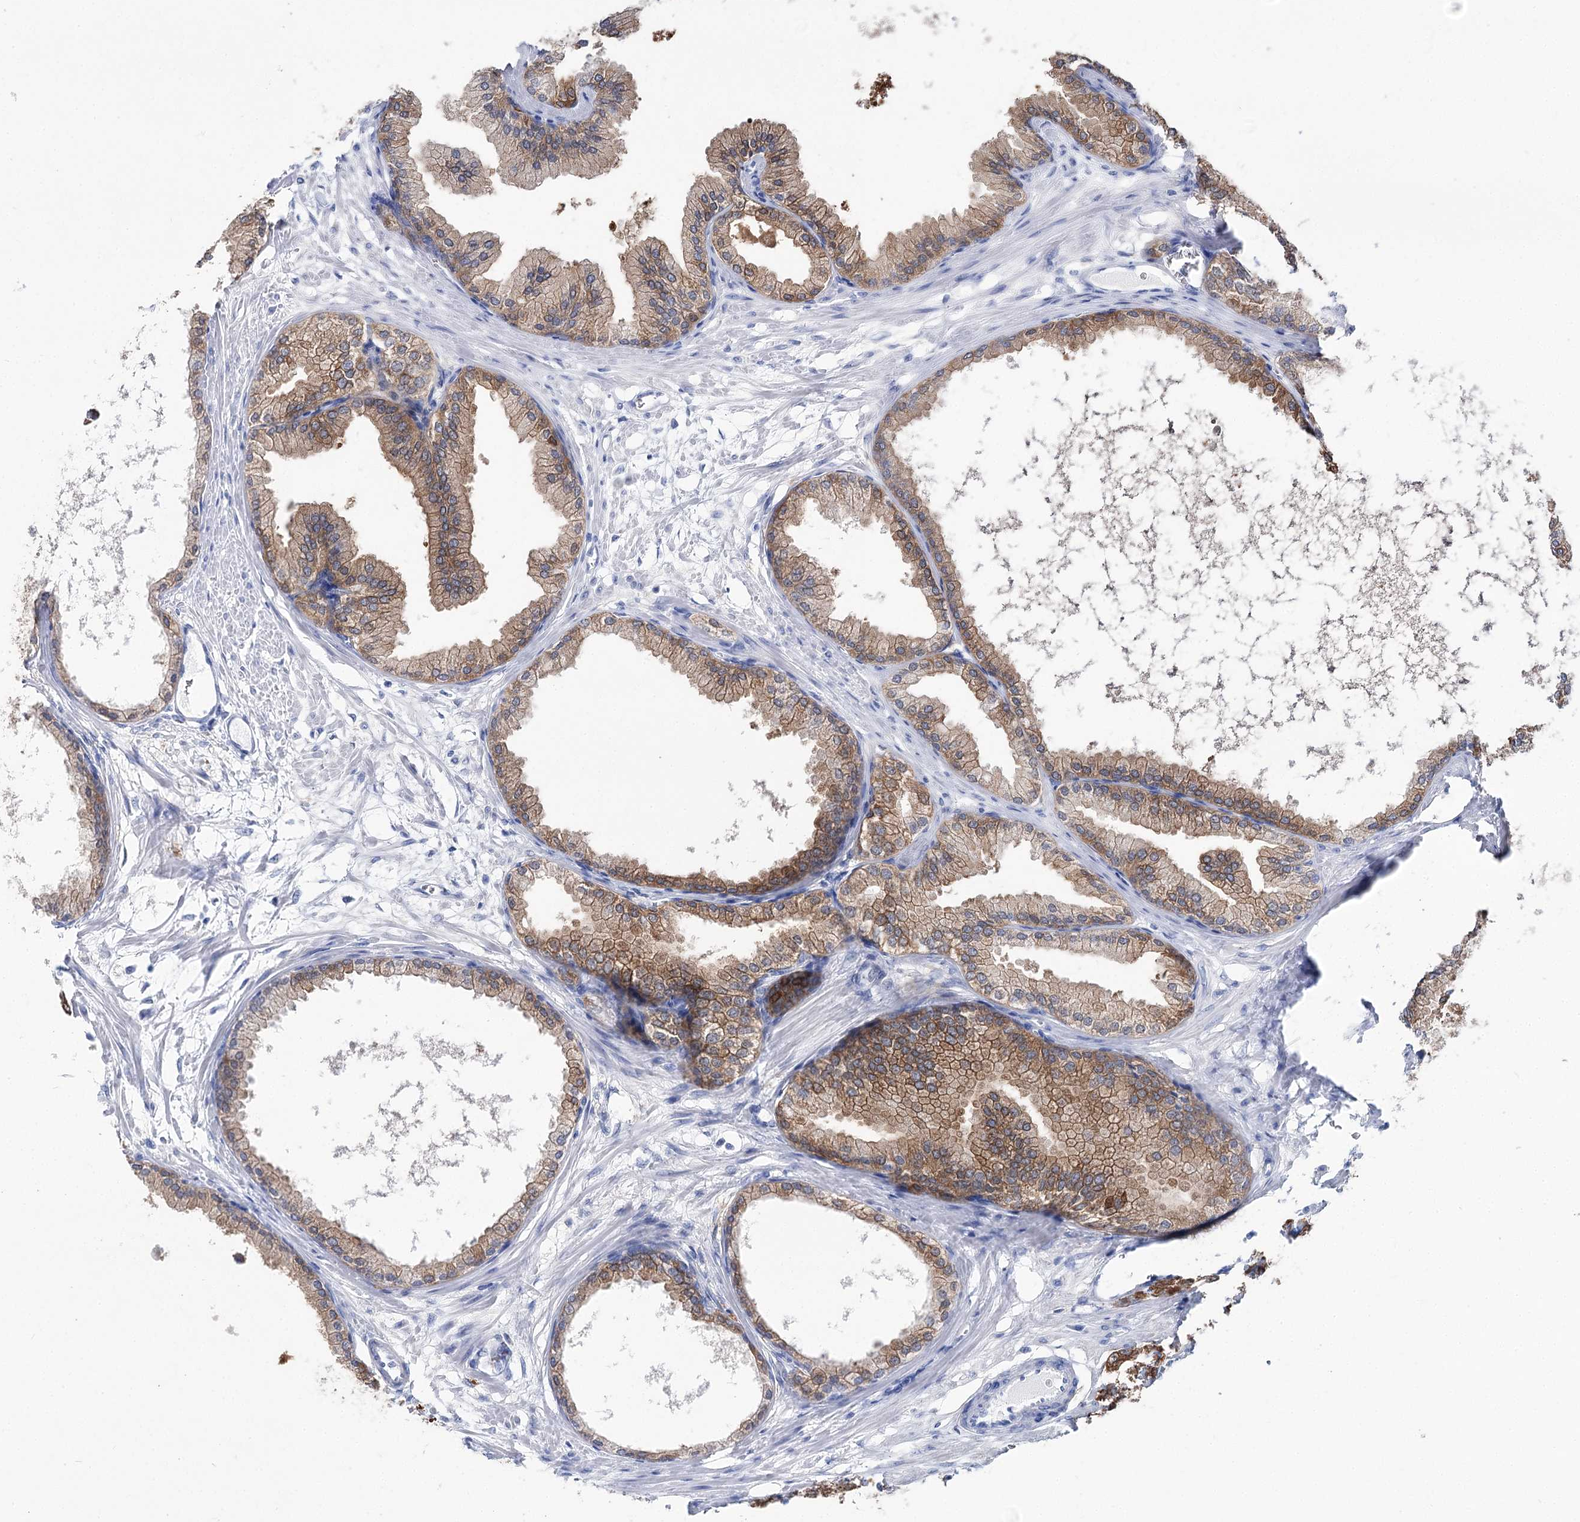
{"staining": {"intensity": "moderate", "quantity": ">75%", "location": "cytoplasmic/membranous"}, "tissue": "prostate cancer", "cell_type": "Tumor cells", "image_type": "cancer", "snomed": [{"axis": "morphology", "description": "Adenocarcinoma, Low grade"}, {"axis": "topography", "description": "Prostate"}], "caption": "A histopathology image of prostate cancer stained for a protein displays moderate cytoplasmic/membranous brown staining in tumor cells.", "gene": "UGDH", "patient": {"sex": "male", "age": 63}}